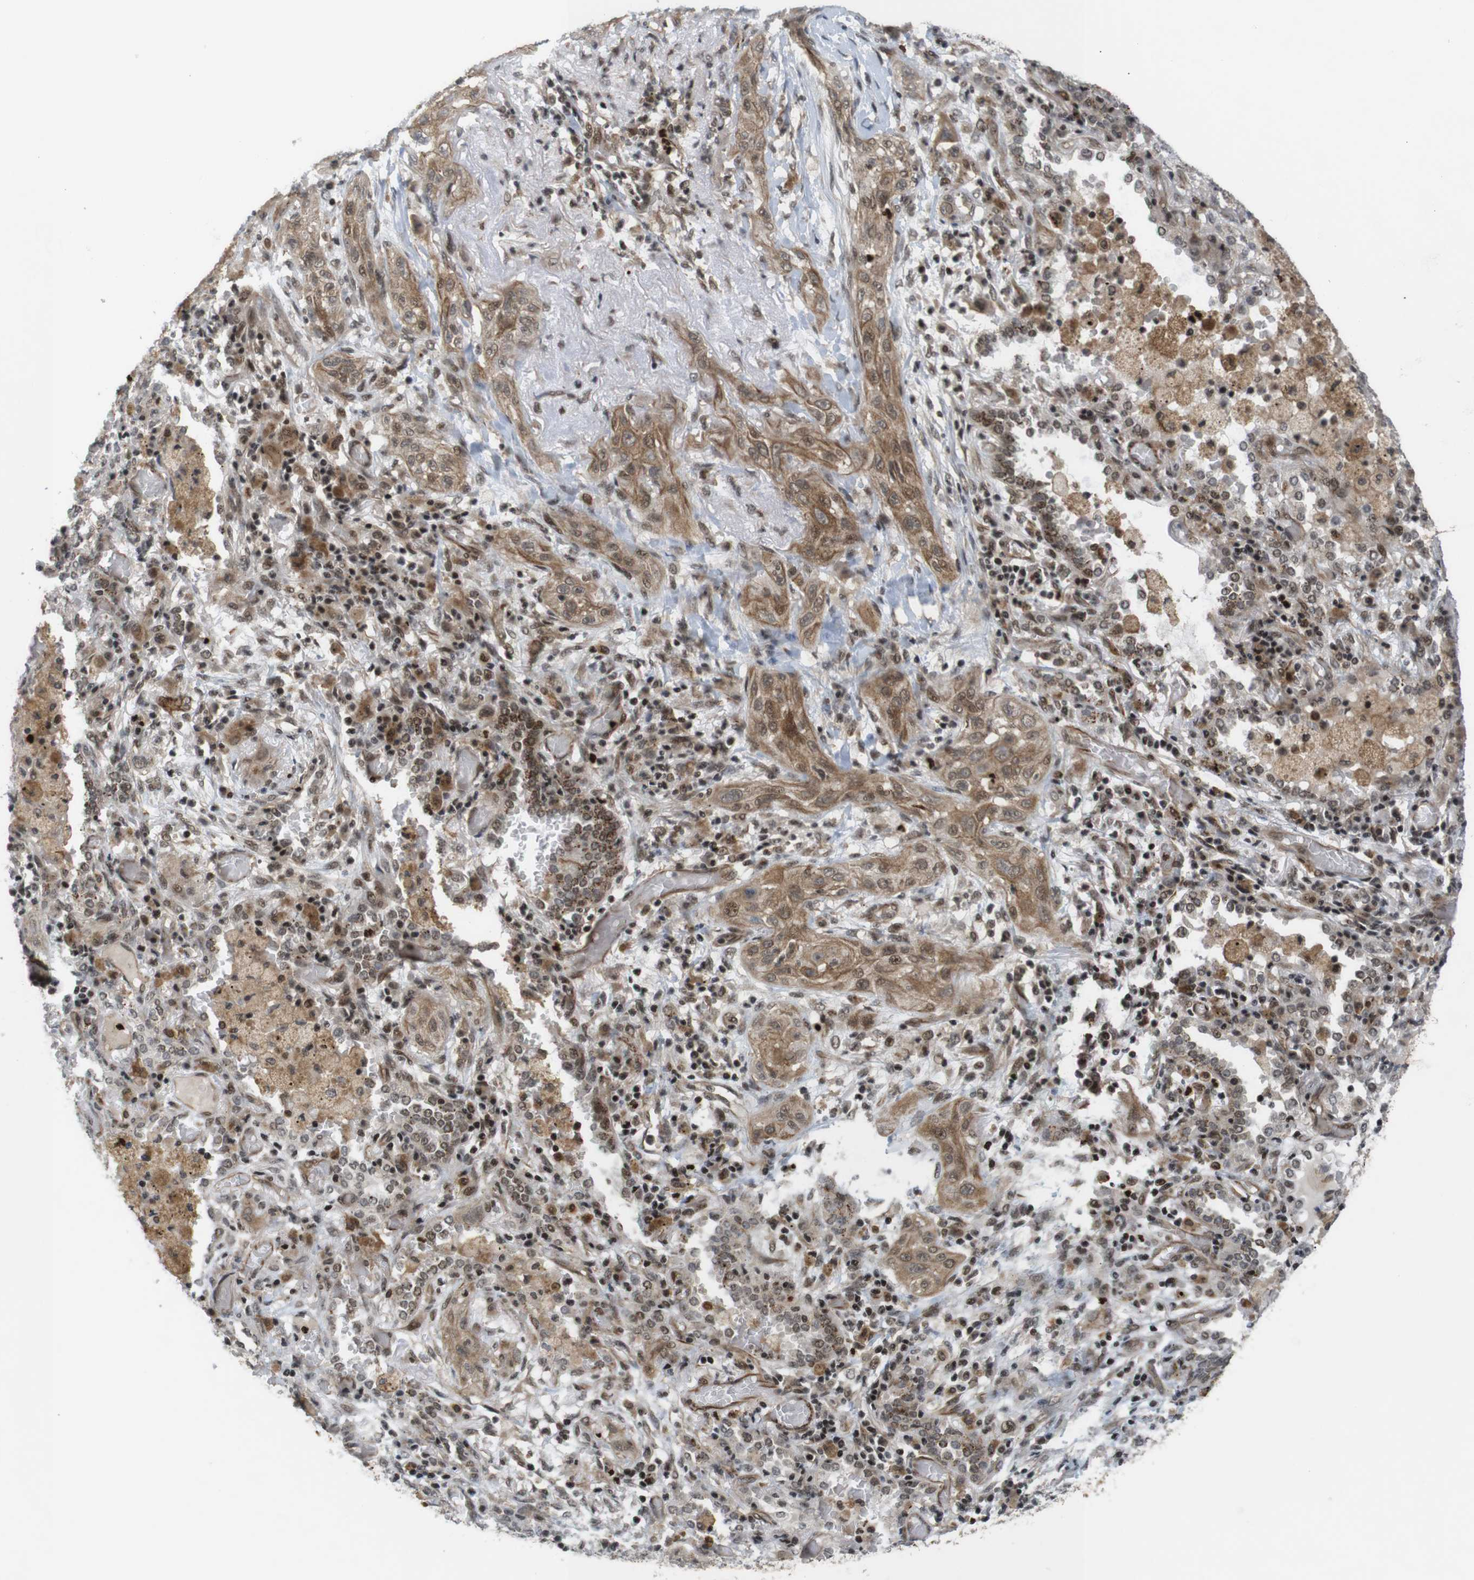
{"staining": {"intensity": "moderate", "quantity": ">75%", "location": "cytoplasmic/membranous,nuclear"}, "tissue": "lung cancer", "cell_type": "Tumor cells", "image_type": "cancer", "snomed": [{"axis": "morphology", "description": "Squamous cell carcinoma, NOS"}, {"axis": "topography", "description": "Lung"}], "caption": "This is a photomicrograph of immunohistochemistry (IHC) staining of lung cancer (squamous cell carcinoma), which shows moderate expression in the cytoplasmic/membranous and nuclear of tumor cells.", "gene": "SP2", "patient": {"sex": "female", "age": 47}}